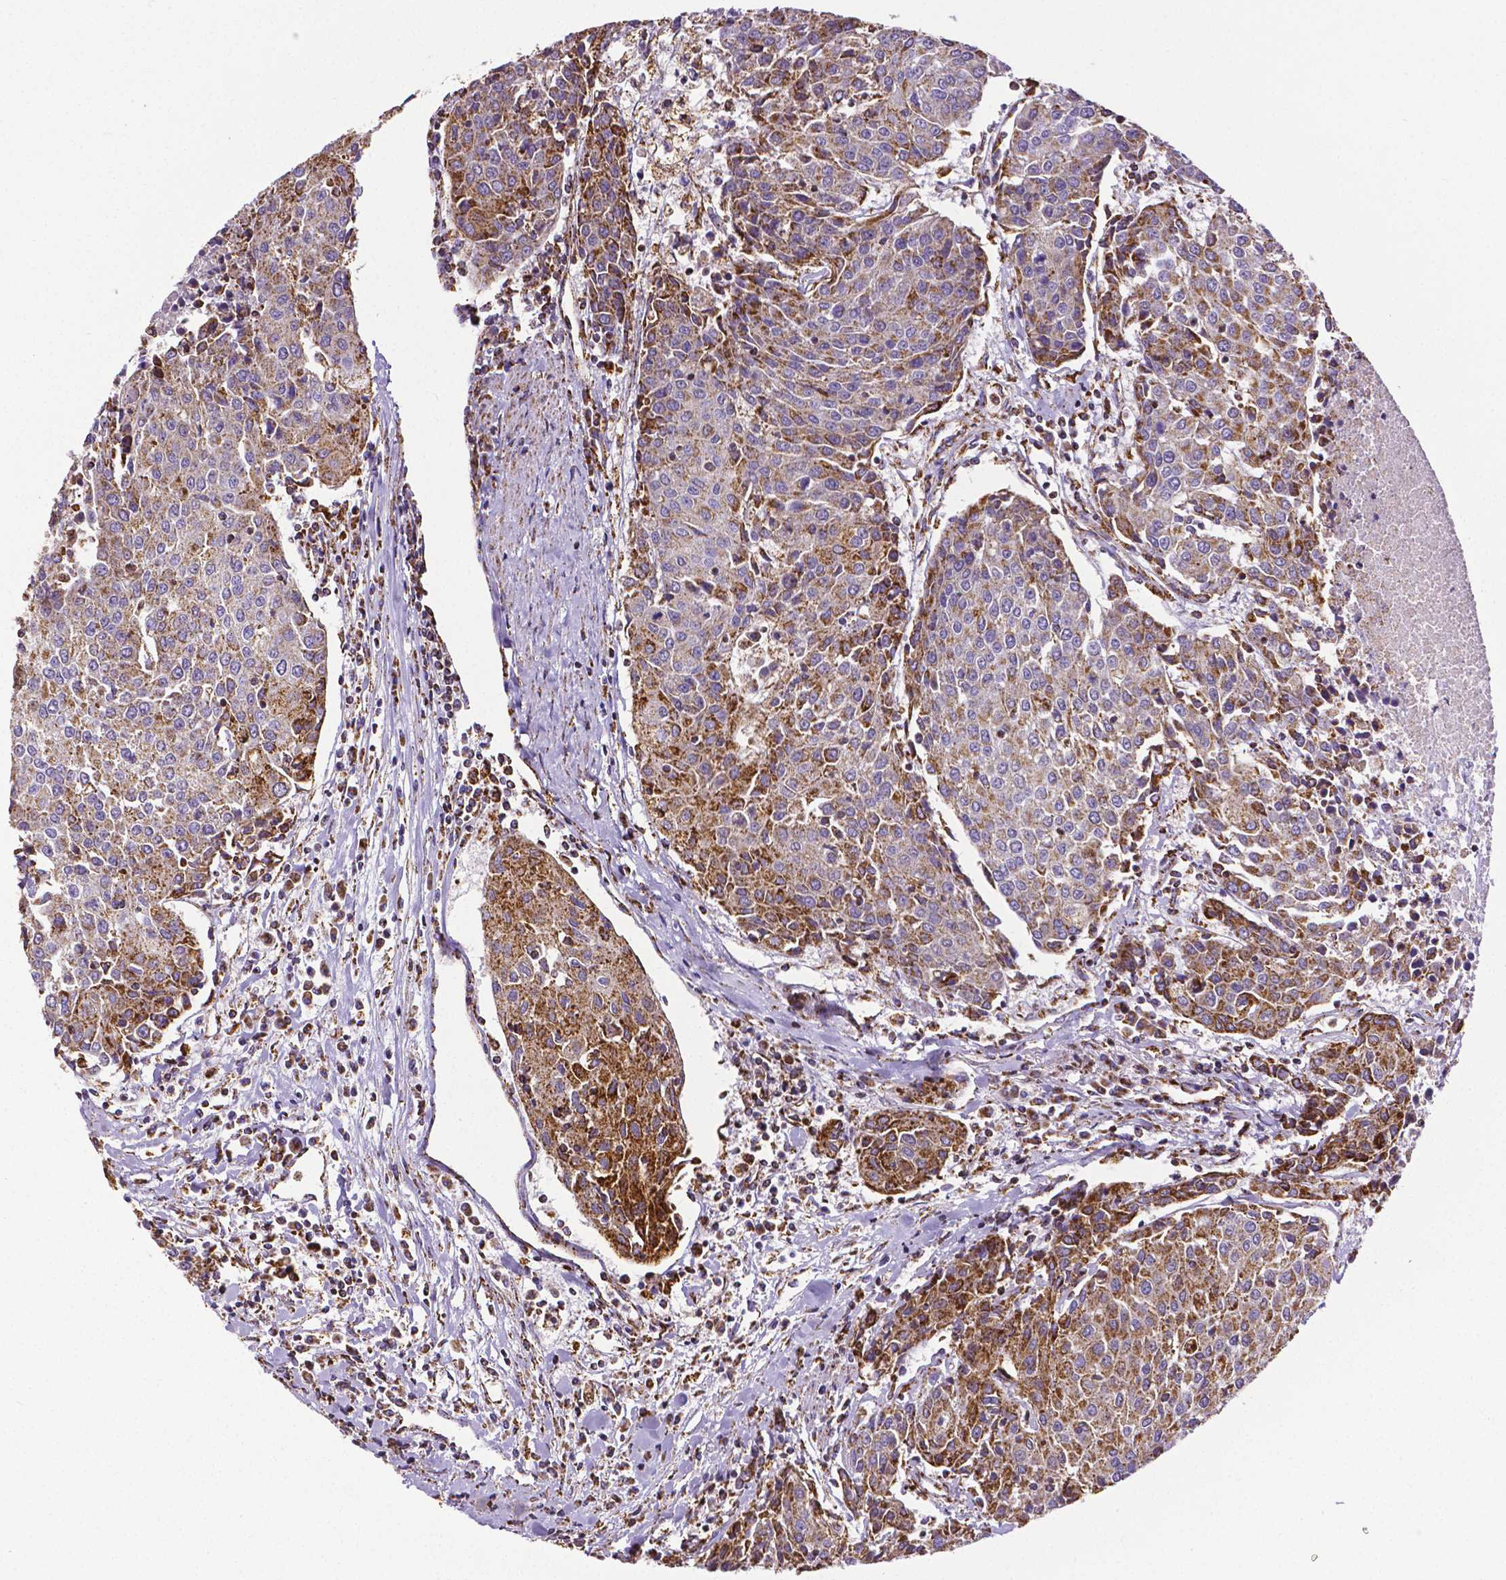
{"staining": {"intensity": "moderate", "quantity": "25%-75%", "location": "cytoplasmic/membranous"}, "tissue": "urothelial cancer", "cell_type": "Tumor cells", "image_type": "cancer", "snomed": [{"axis": "morphology", "description": "Urothelial carcinoma, High grade"}, {"axis": "topography", "description": "Urinary bladder"}], "caption": "High-grade urothelial carcinoma stained for a protein (brown) shows moderate cytoplasmic/membranous positive expression in about 25%-75% of tumor cells.", "gene": "MACC1", "patient": {"sex": "female", "age": 85}}